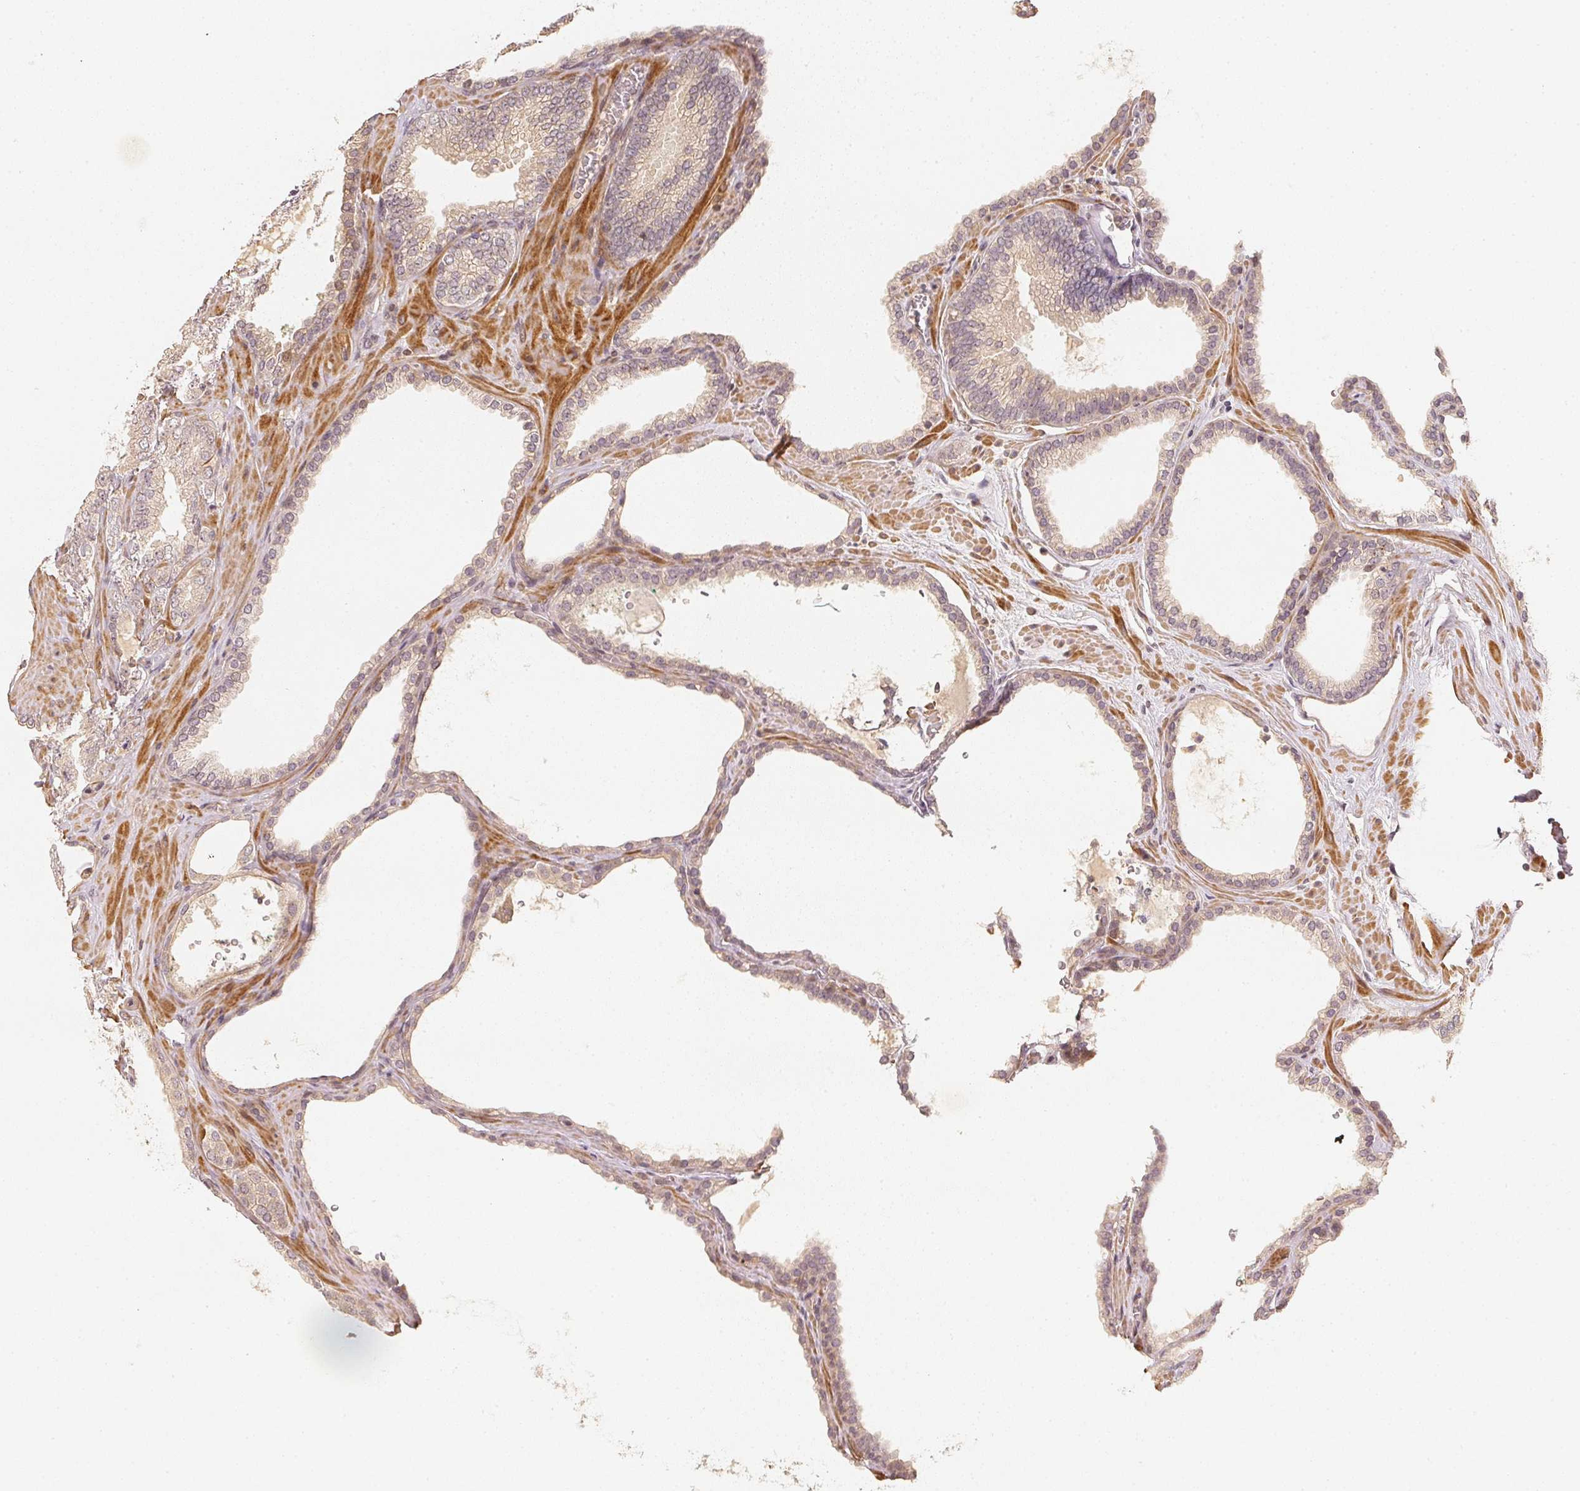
{"staining": {"intensity": "negative", "quantity": "none", "location": "none"}, "tissue": "prostate cancer", "cell_type": "Tumor cells", "image_type": "cancer", "snomed": [{"axis": "morphology", "description": "Adenocarcinoma, High grade"}, {"axis": "topography", "description": "Prostate"}], "caption": "IHC histopathology image of human prostate cancer (high-grade adenocarcinoma) stained for a protein (brown), which demonstrates no expression in tumor cells. (Stains: DAB (3,3'-diaminobenzidine) immunohistochemistry (IHC) with hematoxylin counter stain, Microscopy: brightfield microscopy at high magnification).", "gene": "SERPINE1", "patient": {"sex": "male", "age": 68}}